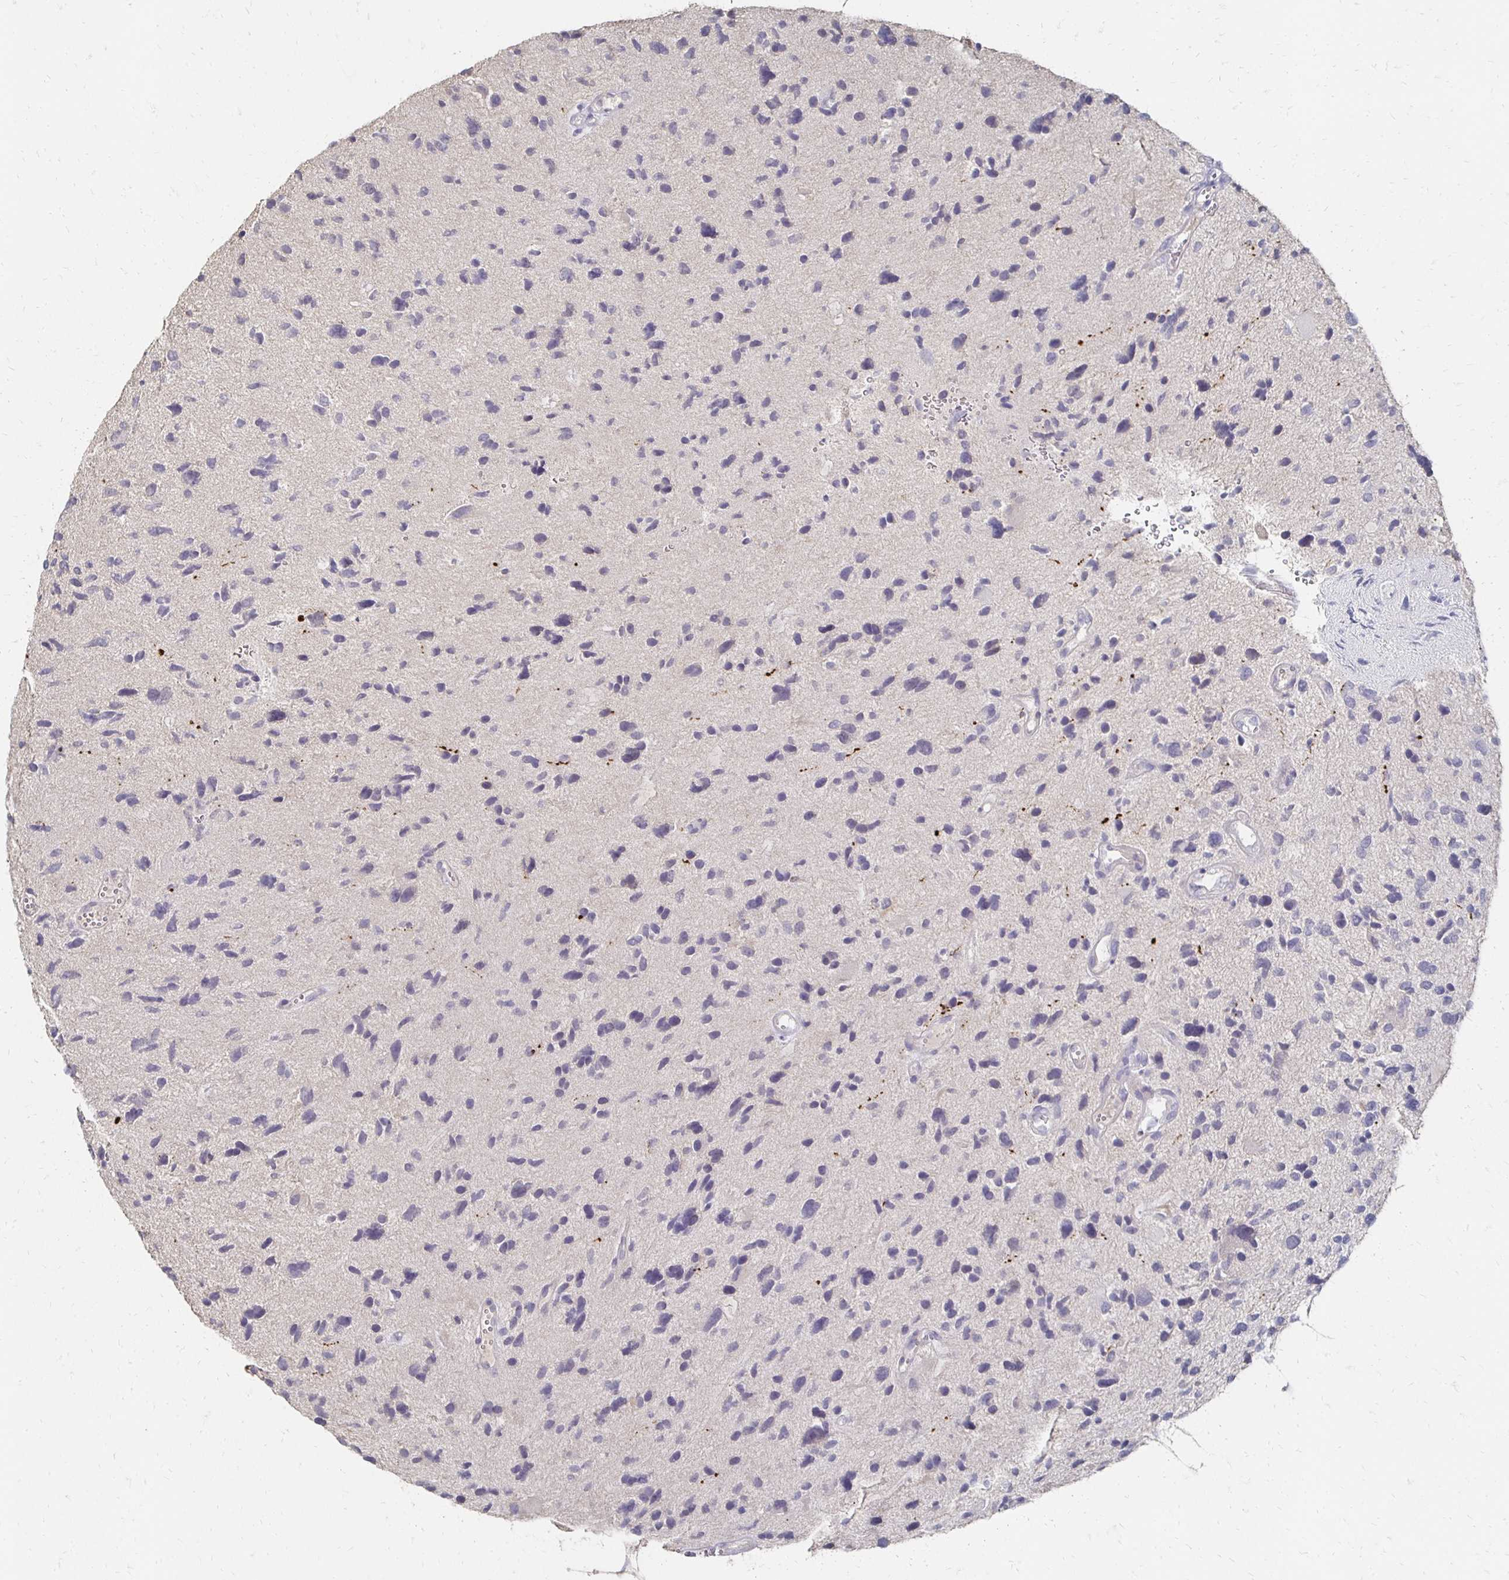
{"staining": {"intensity": "negative", "quantity": "none", "location": "none"}, "tissue": "glioma", "cell_type": "Tumor cells", "image_type": "cancer", "snomed": [{"axis": "morphology", "description": "Glioma, malignant, High grade"}, {"axis": "topography", "description": "Brain"}], "caption": "The immunohistochemistry histopathology image has no significant expression in tumor cells of glioma tissue.", "gene": "ZNF727", "patient": {"sex": "female", "age": 11}}